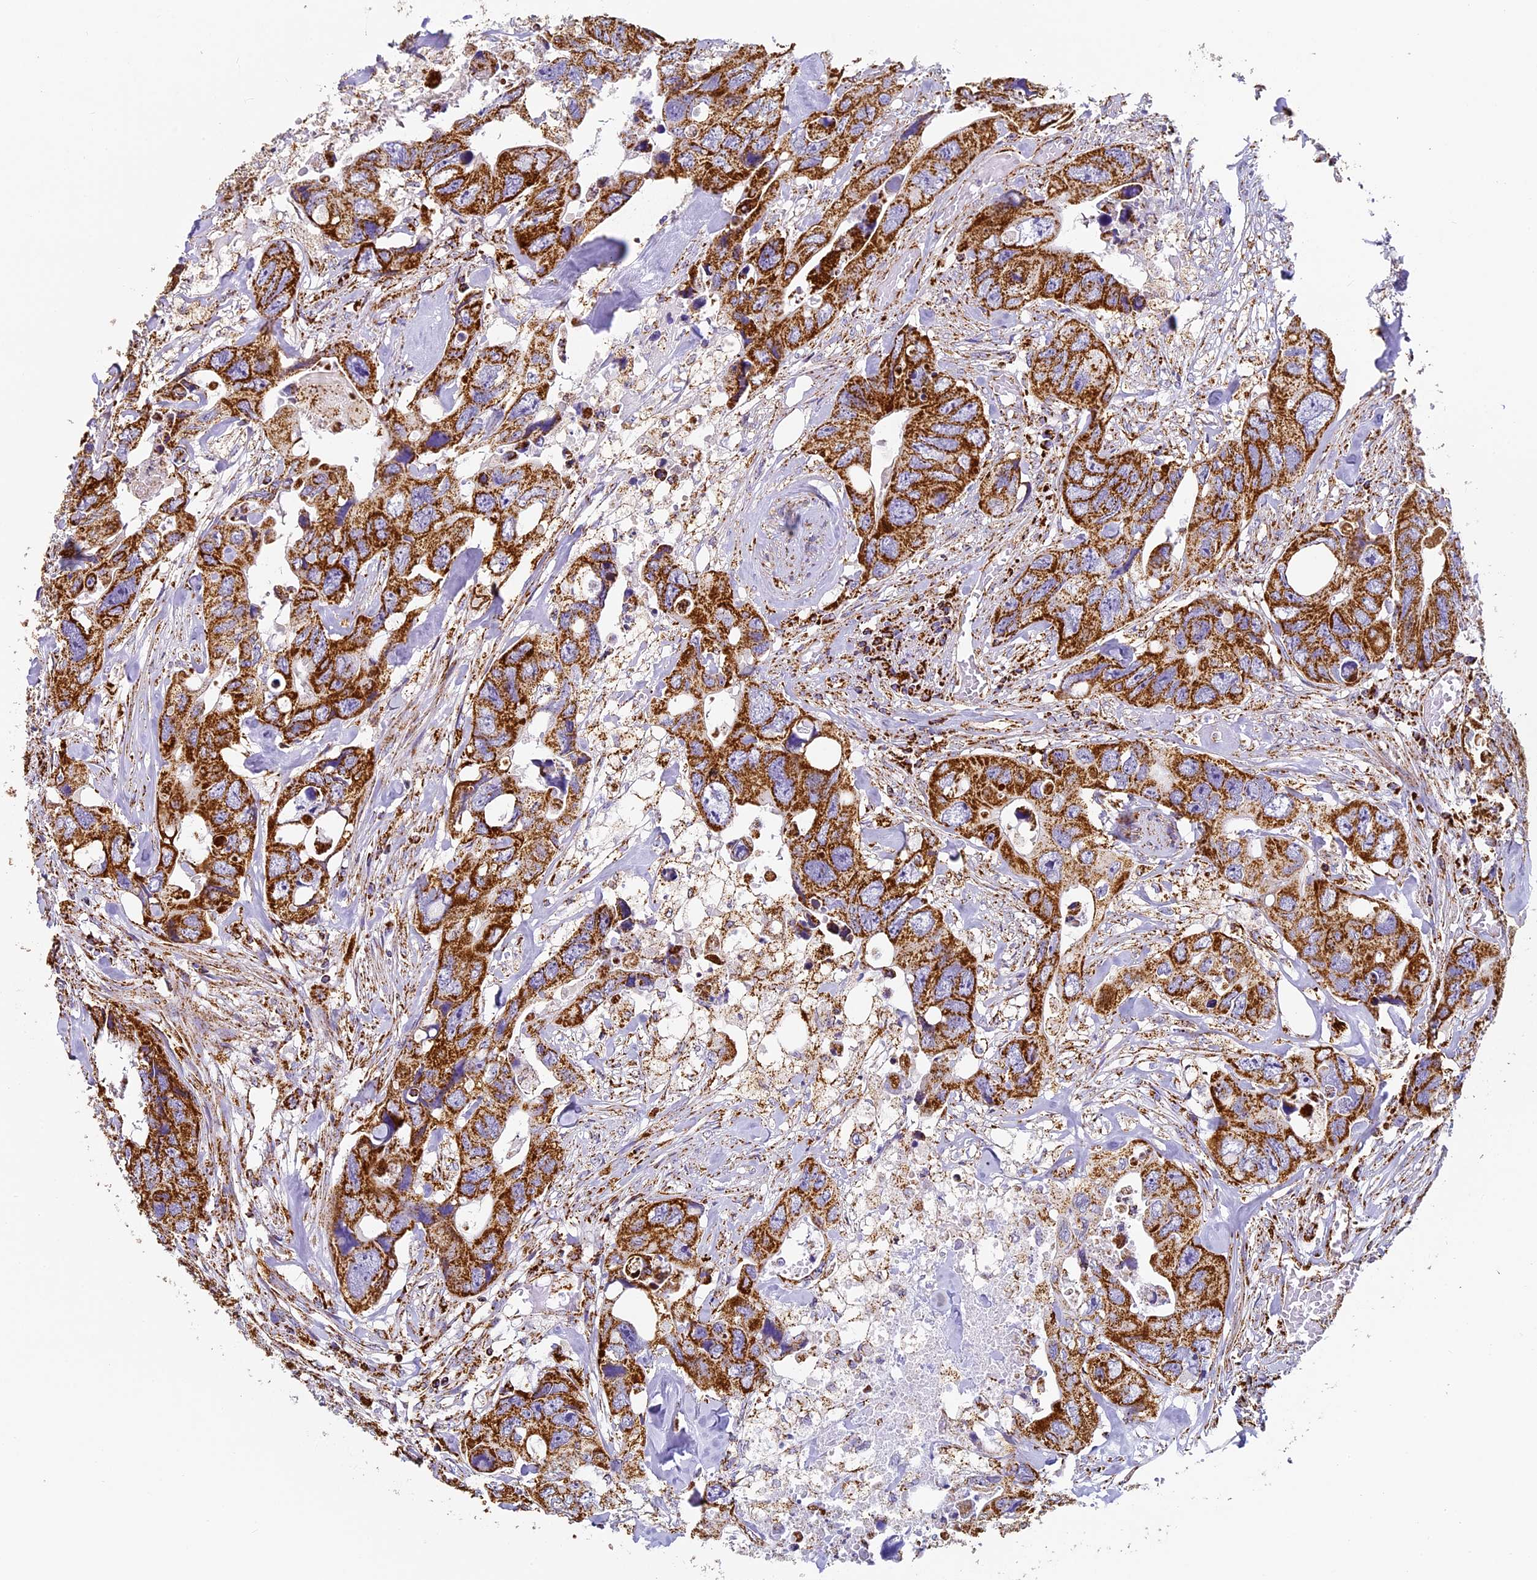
{"staining": {"intensity": "moderate", "quantity": ">75%", "location": "cytoplasmic/membranous"}, "tissue": "colorectal cancer", "cell_type": "Tumor cells", "image_type": "cancer", "snomed": [{"axis": "morphology", "description": "Adenocarcinoma, NOS"}, {"axis": "topography", "description": "Rectum"}], "caption": "Immunohistochemical staining of human adenocarcinoma (colorectal) displays medium levels of moderate cytoplasmic/membranous protein staining in approximately >75% of tumor cells.", "gene": "STK17A", "patient": {"sex": "male", "age": 57}}